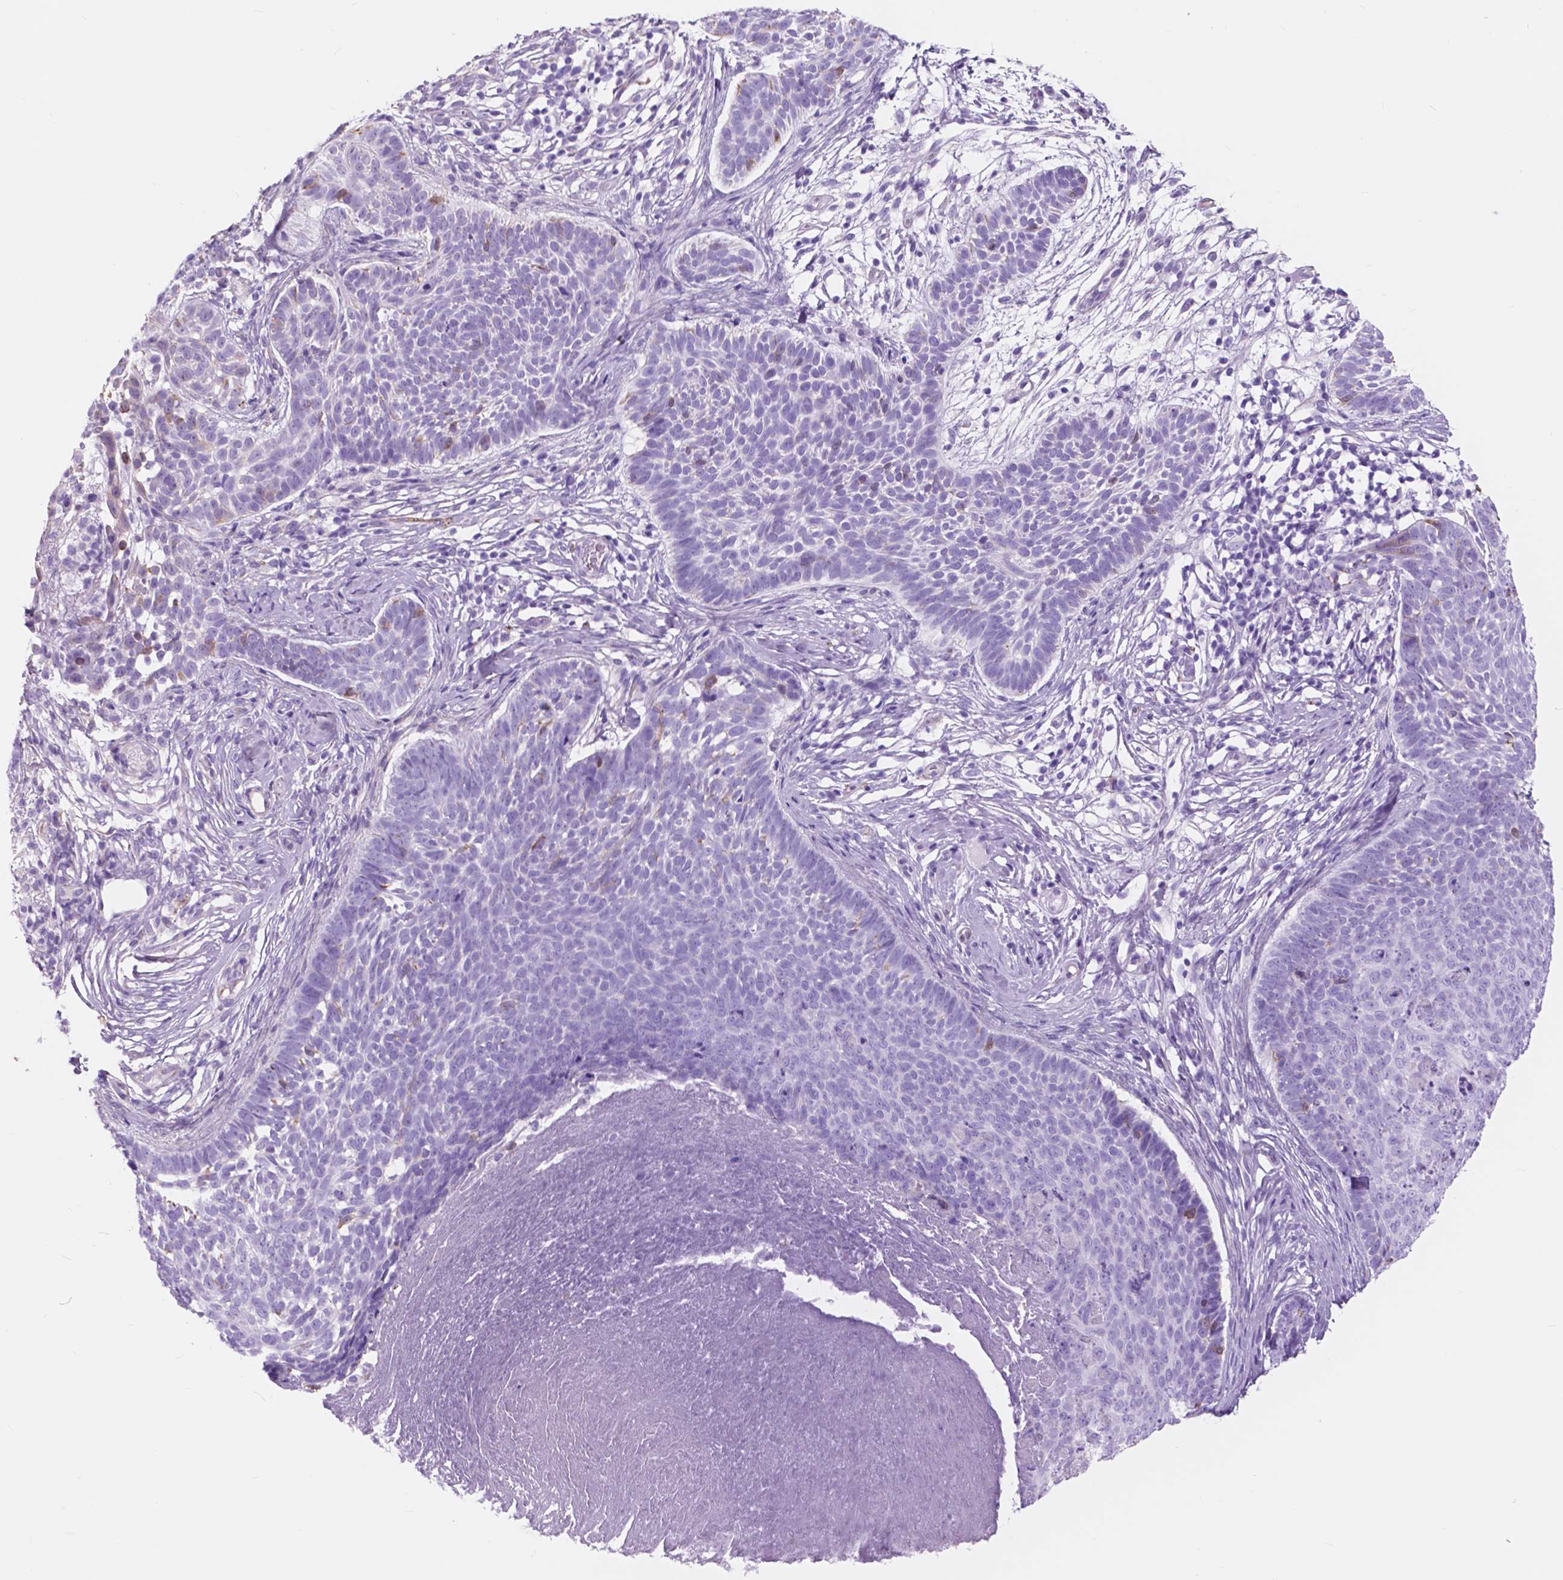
{"staining": {"intensity": "negative", "quantity": "none", "location": "none"}, "tissue": "skin cancer", "cell_type": "Tumor cells", "image_type": "cancer", "snomed": [{"axis": "morphology", "description": "Basal cell carcinoma"}, {"axis": "topography", "description": "Skin"}], "caption": "This is an immunohistochemistry (IHC) histopathology image of human skin cancer. There is no expression in tumor cells.", "gene": "FXYD2", "patient": {"sex": "male", "age": 85}}